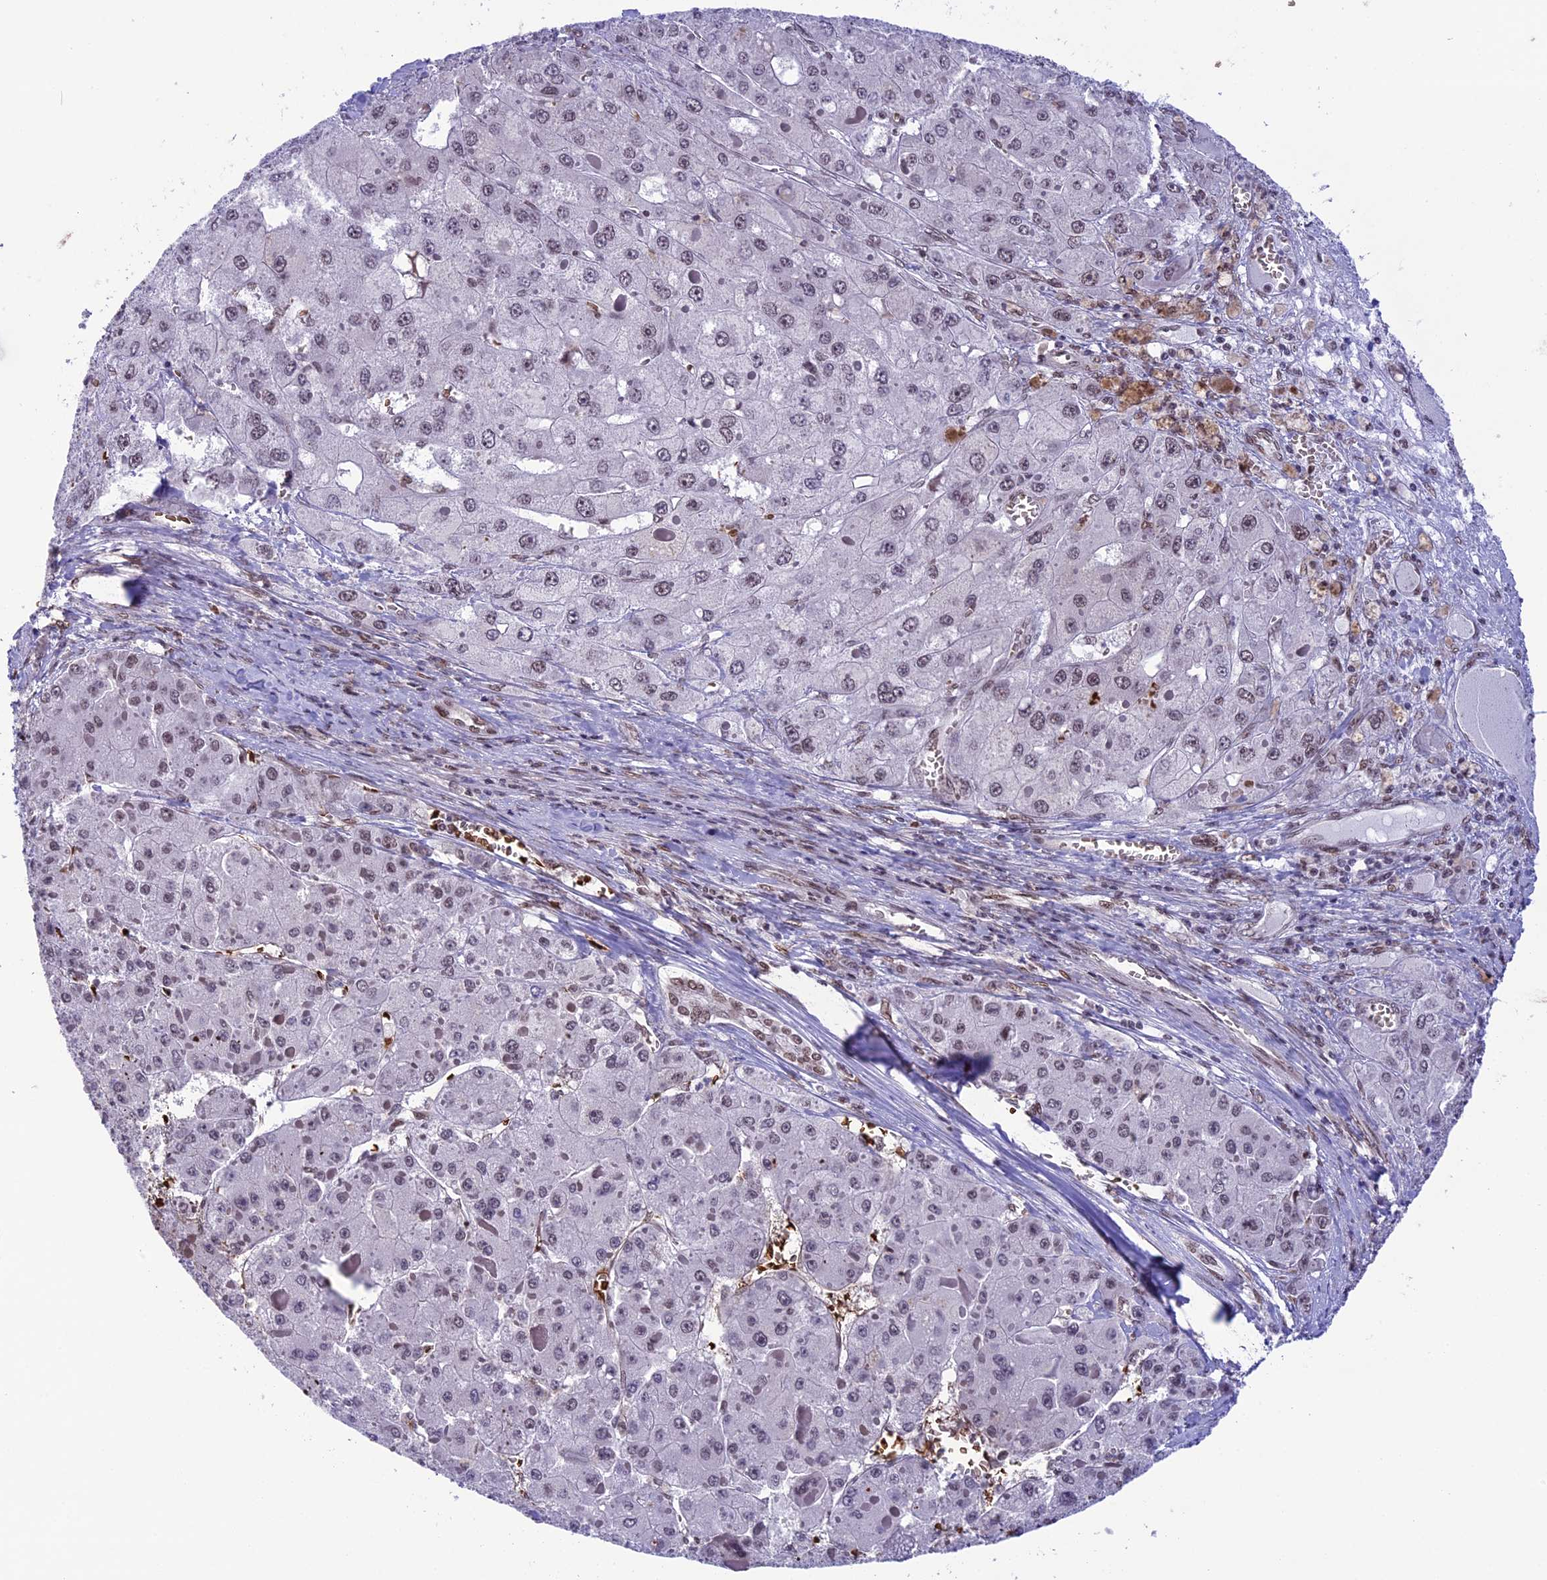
{"staining": {"intensity": "weak", "quantity": "<25%", "location": "nuclear"}, "tissue": "liver cancer", "cell_type": "Tumor cells", "image_type": "cancer", "snomed": [{"axis": "morphology", "description": "Carcinoma, Hepatocellular, NOS"}, {"axis": "topography", "description": "Liver"}], "caption": "IHC photomicrograph of liver cancer stained for a protein (brown), which displays no staining in tumor cells.", "gene": "MPHOSPH8", "patient": {"sex": "female", "age": 73}}